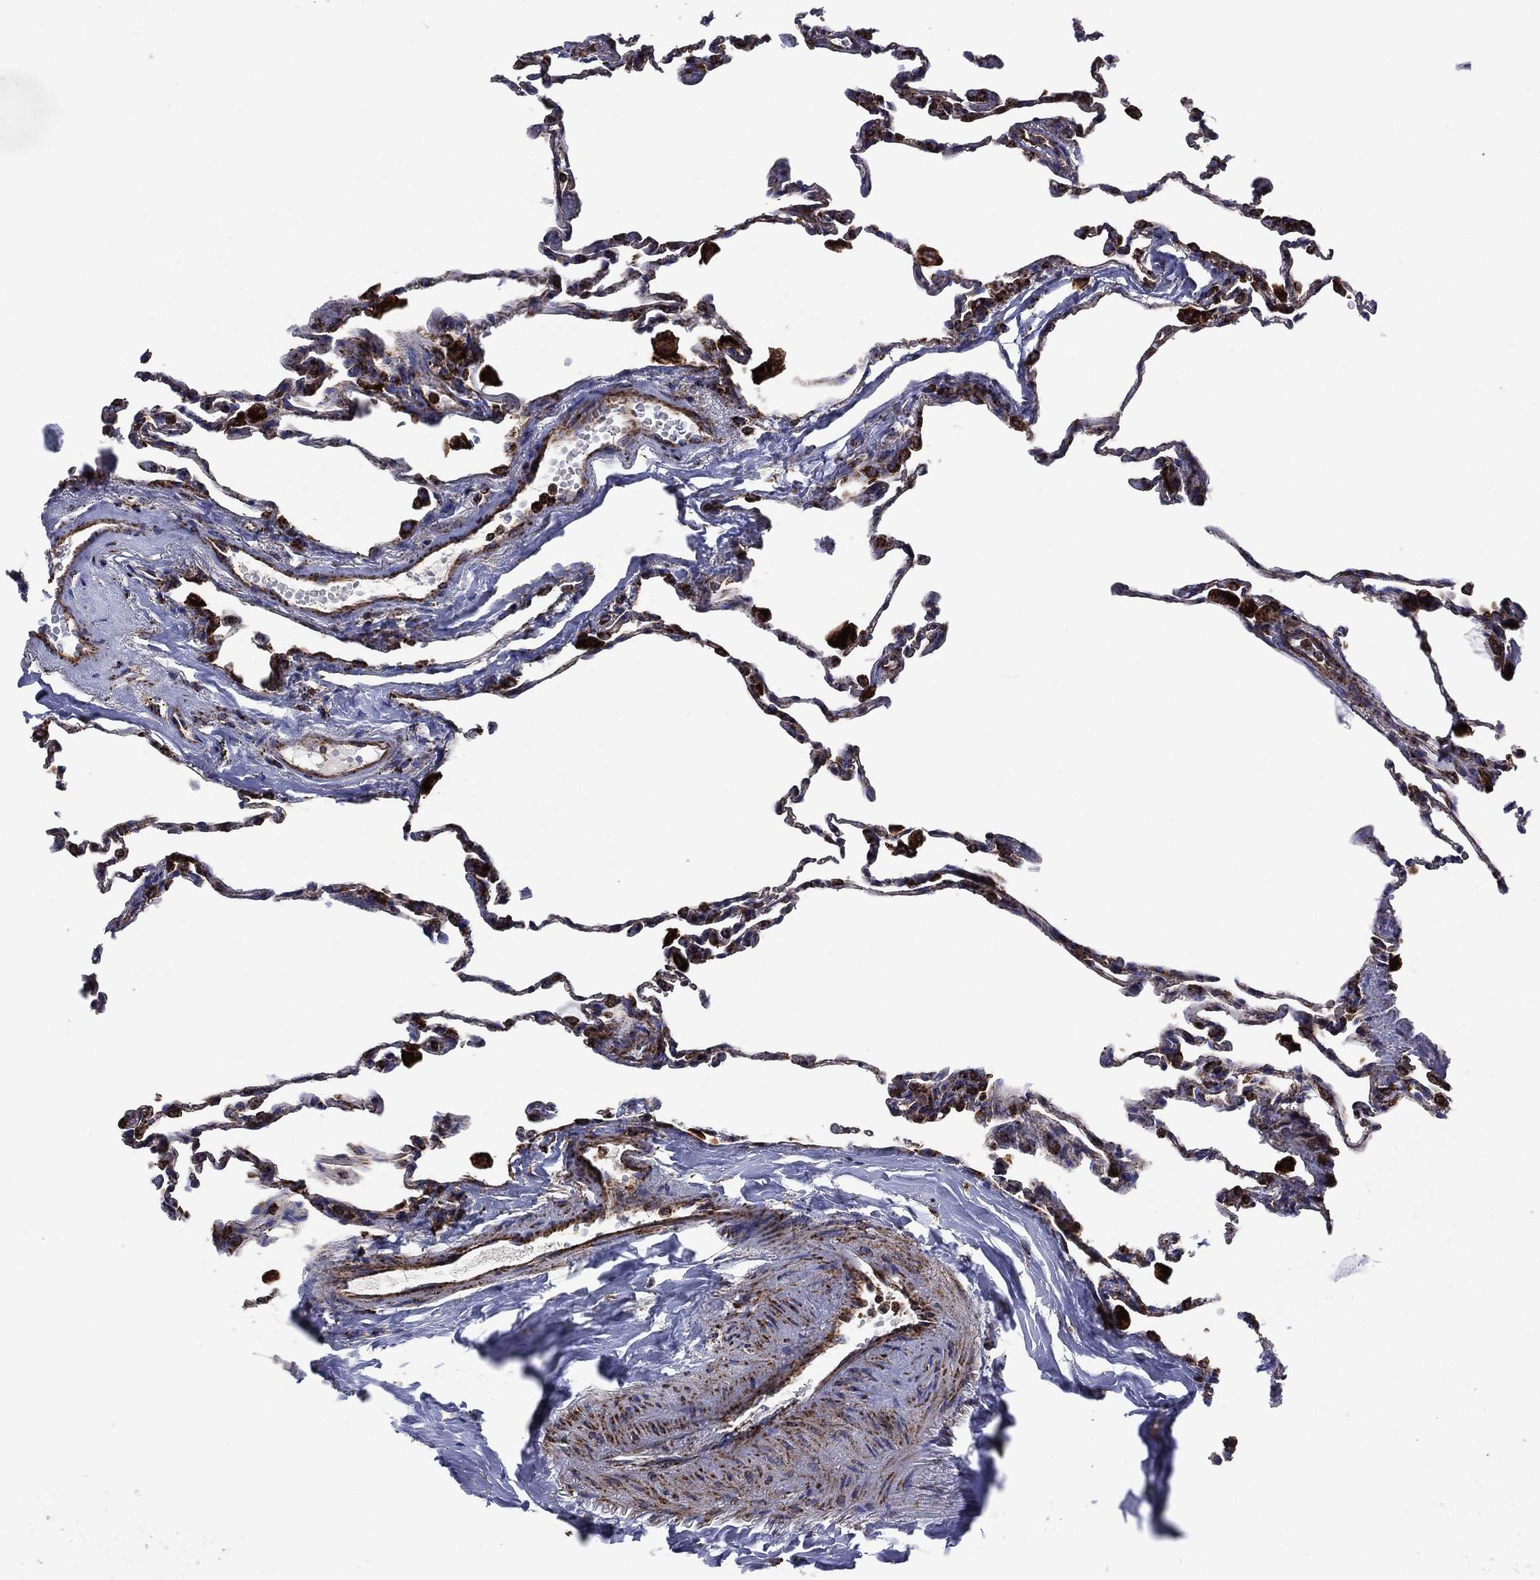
{"staining": {"intensity": "moderate", "quantity": ">75%", "location": "cytoplasmic/membranous"}, "tissue": "lung", "cell_type": "Alveolar cells", "image_type": "normal", "snomed": [{"axis": "morphology", "description": "Normal tissue, NOS"}, {"axis": "topography", "description": "Lung"}], "caption": "Protein staining by immunohistochemistry (IHC) shows moderate cytoplasmic/membranous positivity in approximately >75% of alveolar cells in unremarkable lung.", "gene": "ANKRD37", "patient": {"sex": "female", "age": 57}}